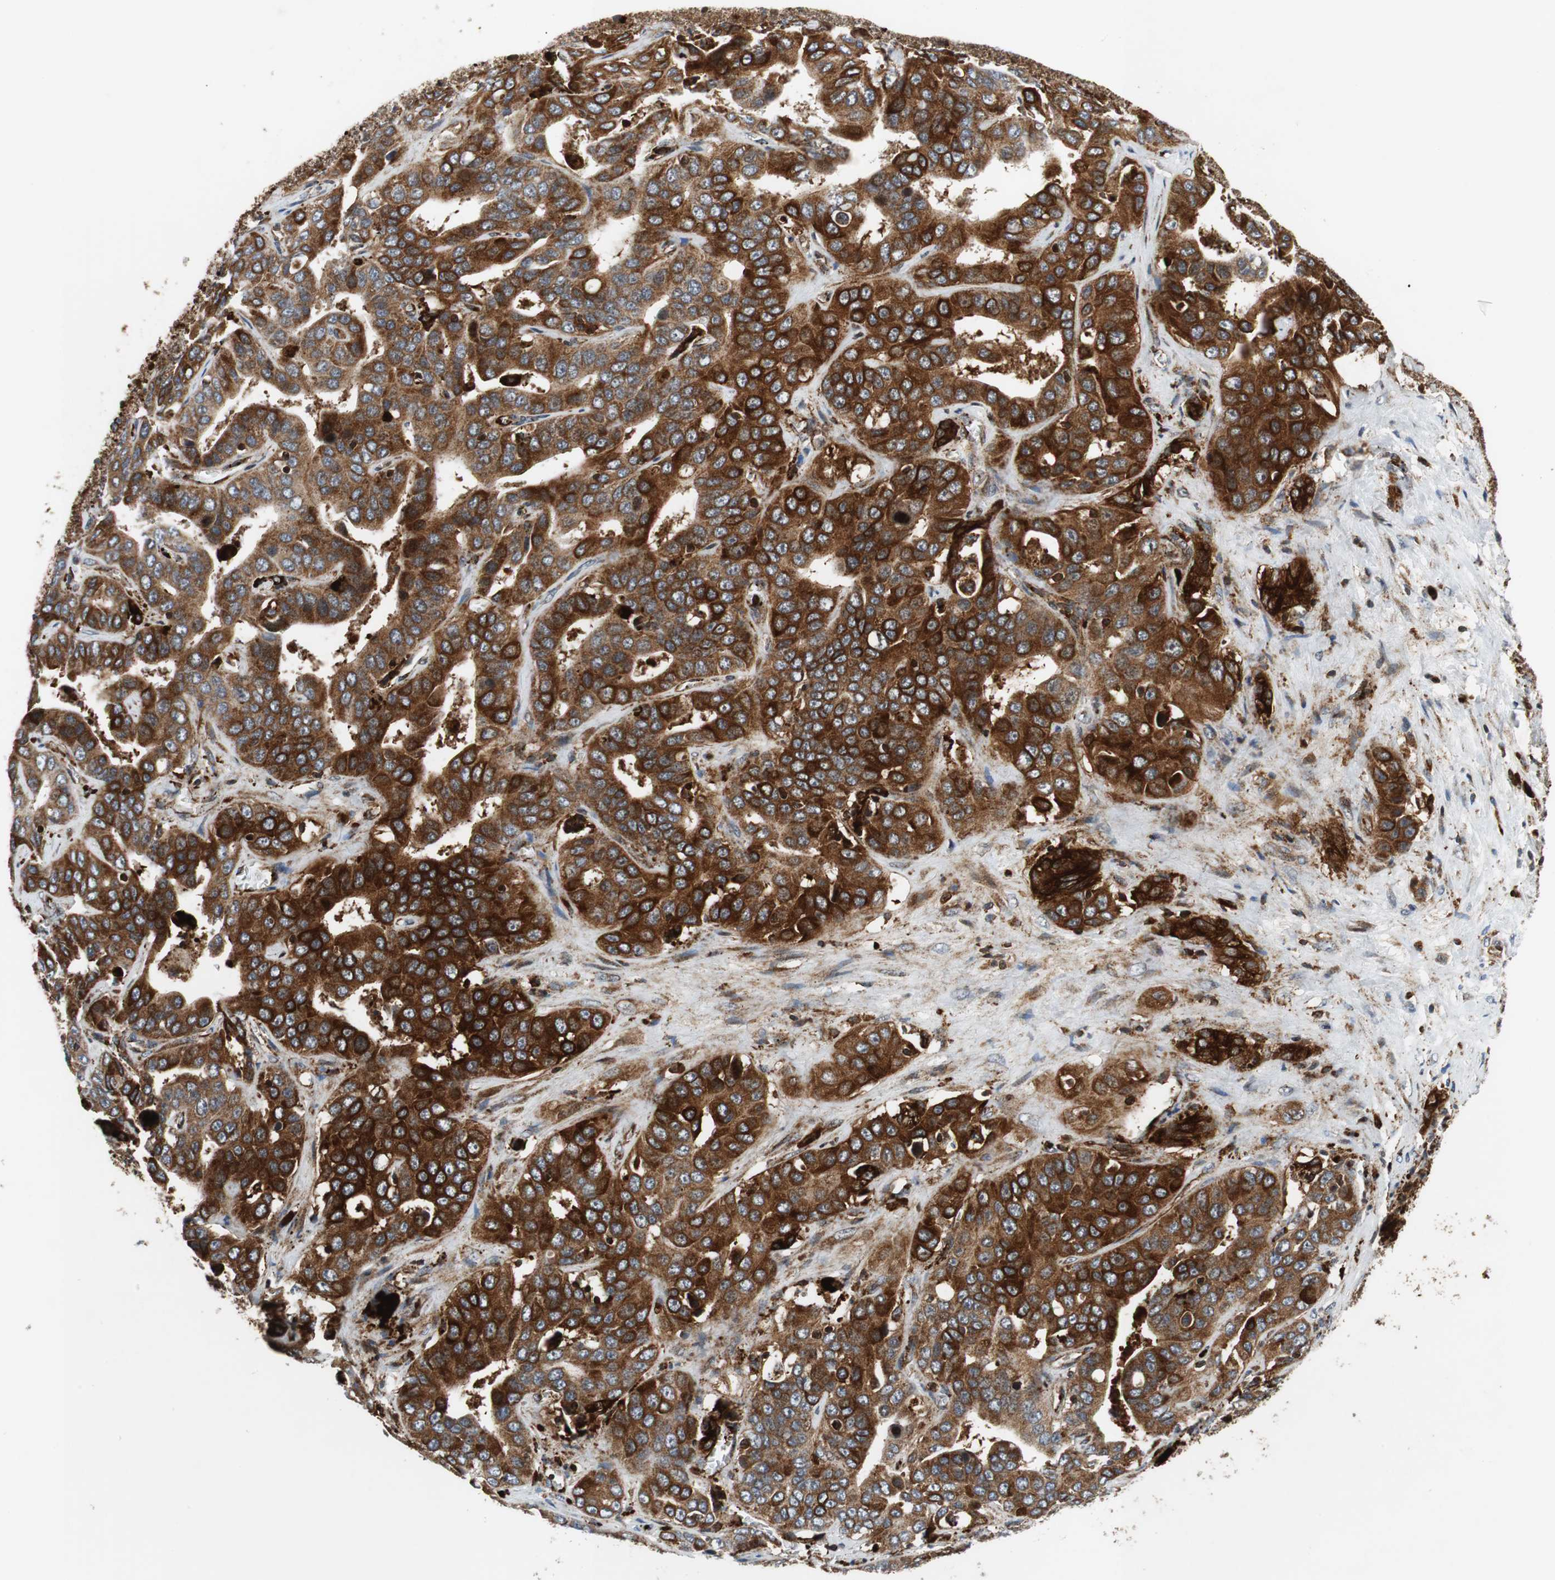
{"staining": {"intensity": "strong", "quantity": ">75%", "location": "cytoplasmic/membranous"}, "tissue": "liver cancer", "cell_type": "Tumor cells", "image_type": "cancer", "snomed": [{"axis": "morphology", "description": "Cholangiocarcinoma"}, {"axis": "topography", "description": "Liver"}], "caption": "Immunohistochemical staining of liver cancer demonstrates high levels of strong cytoplasmic/membranous positivity in about >75% of tumor cells.", "gene": "TUBA4A", "patient": {"sex": "female", "age": 52}}